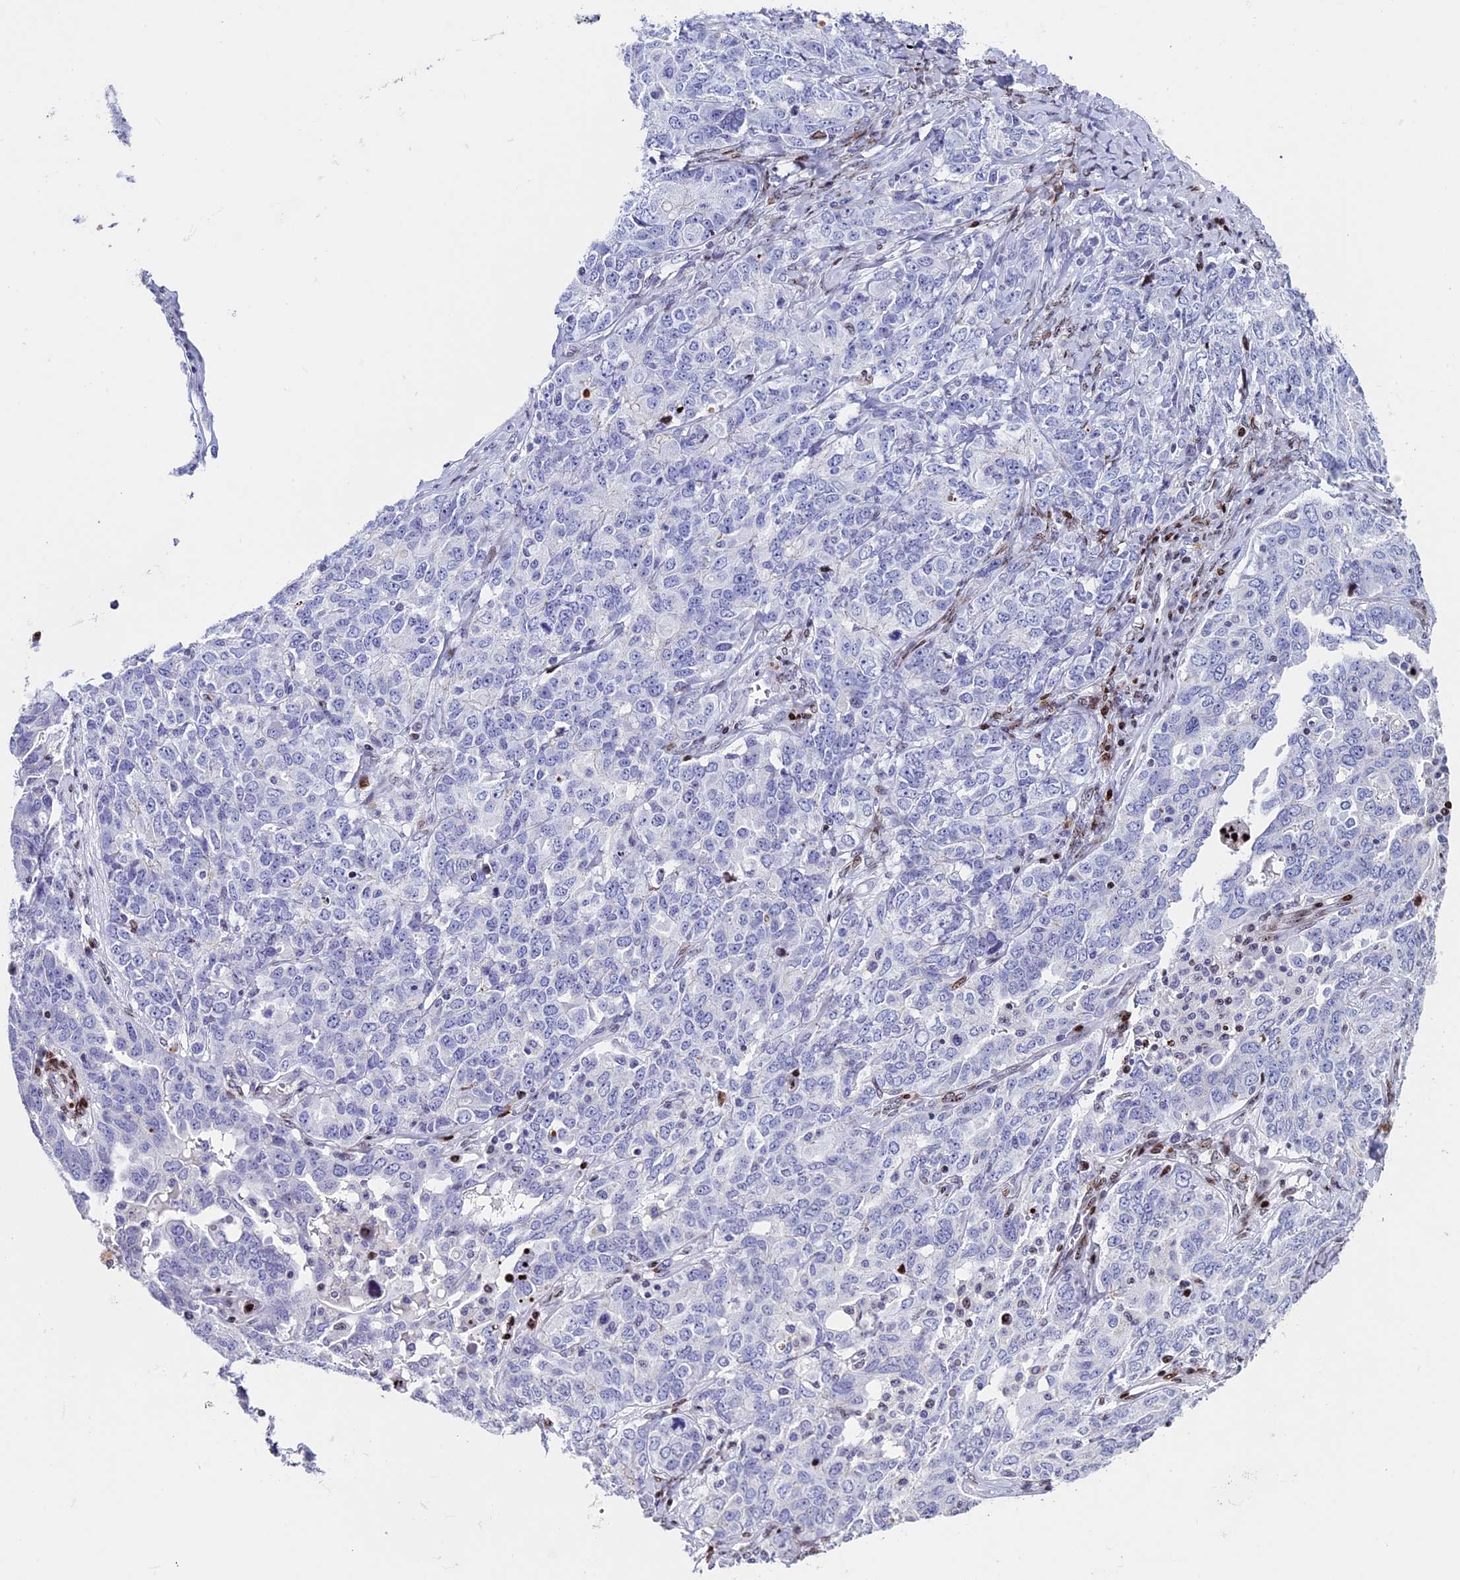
{"staining": {"intensity": "negative", "quantity": "none", "location": "none"}, "tissue": "ovarian cancer", "cell_type": "Tumor cells", "image_type": "cancer", "snomed": [{"axis": "morphology", "description": "Carcinoma, endometroid"}, {"axis": "topography", "description": "Ovary"}], "caption": "Immunohistochemical staining of human endometroid carcinoma (ovarian) demonstrates no significant positivity in tumor cells.", "gene": "BTBD3", "patient": {"sex": "female", "age": 62}}